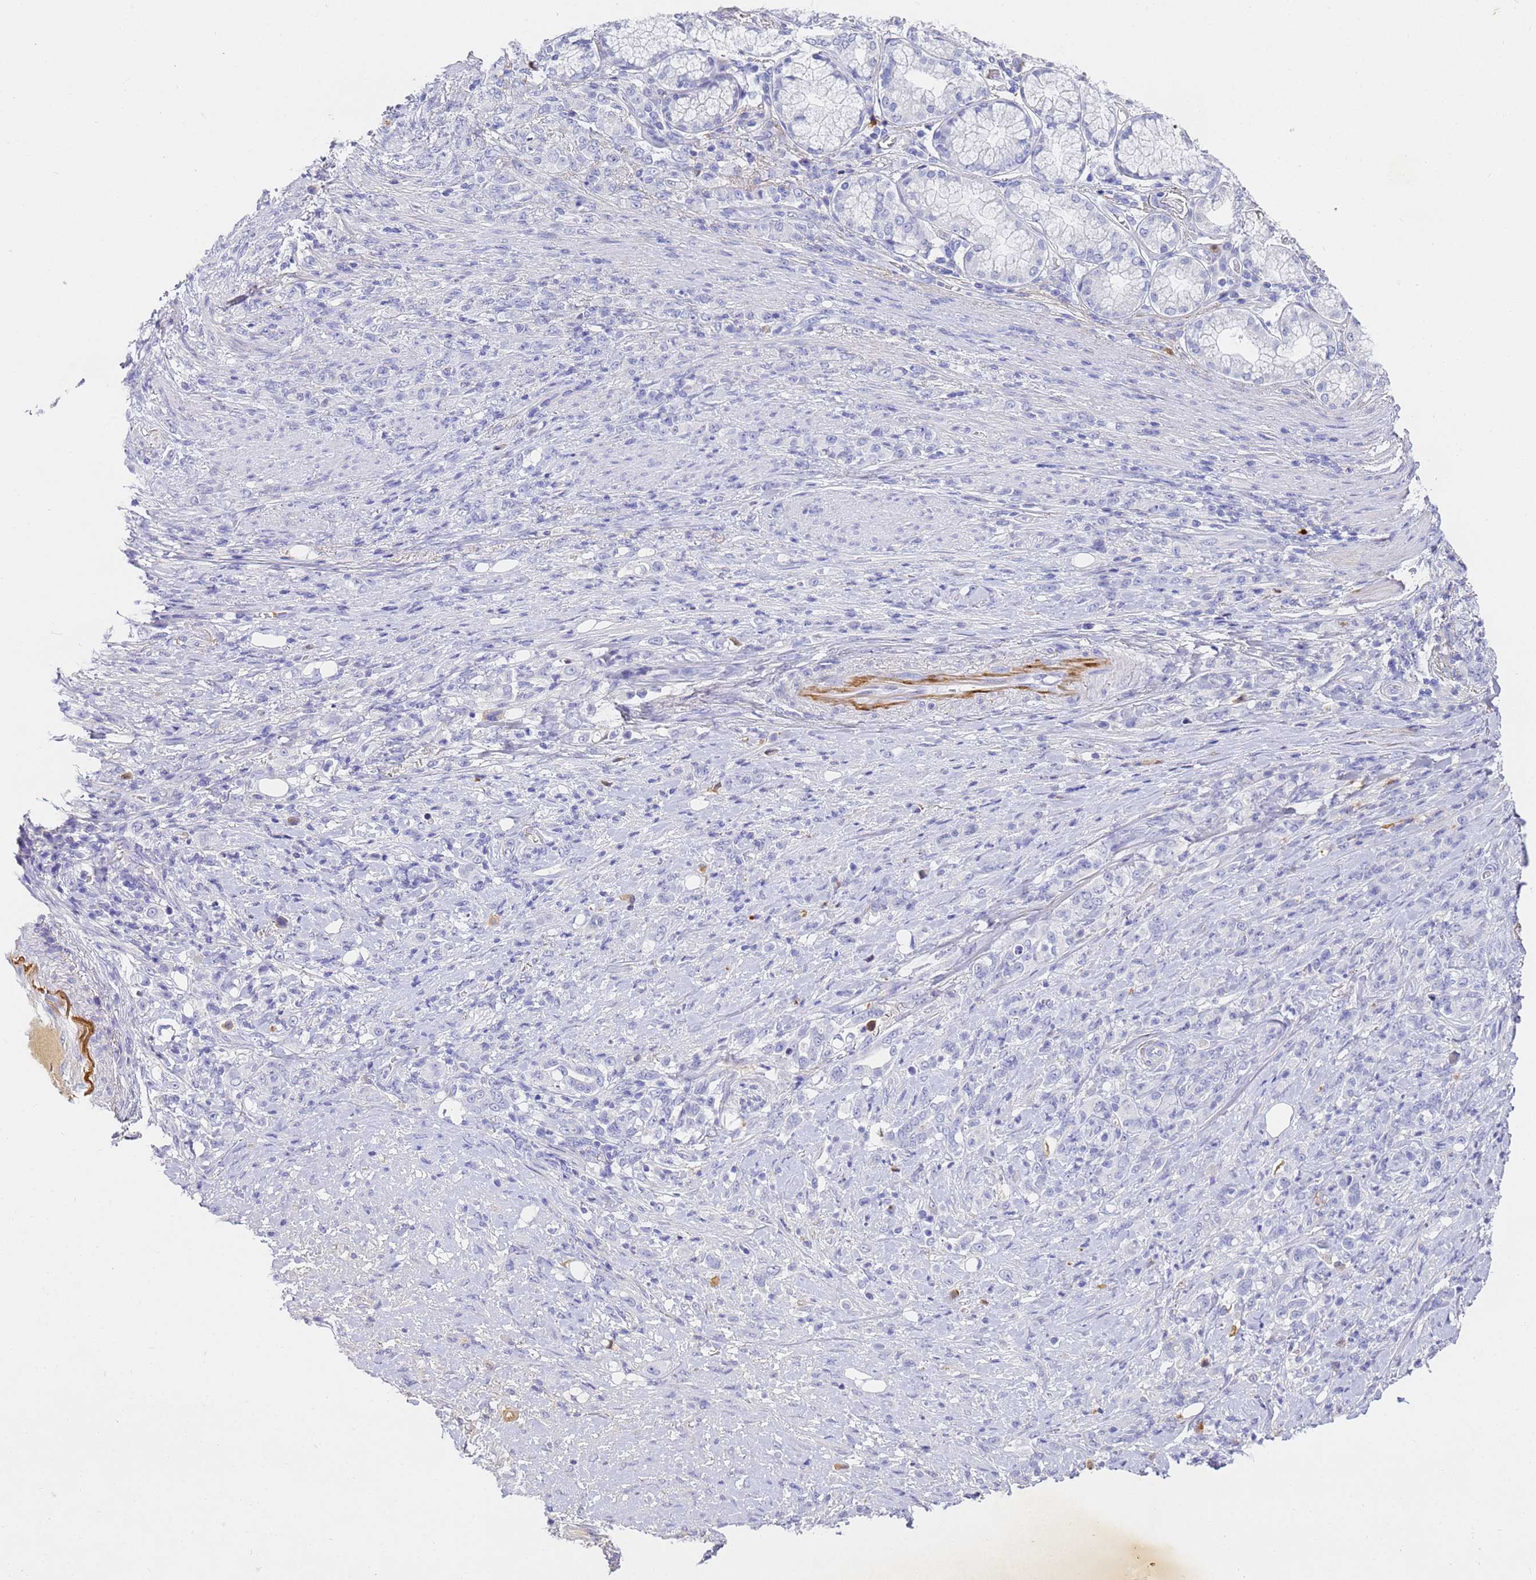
{"staining": {"intensity": "negative", "quantity": "none", "location": "none"}, "tissue": "stomach cancer", "cell_type": "Tumor cells", "image_type": "cancer", "snomed": [{"axis": "morphology", "description": "Adenocarcinoma, NOS"}, {"axis": "topography", "description": "Stomach"}], "caption": "DAB immunohistochemical staining of human stomach cancer (adenocarcinoma) displays no significant staining in tumor cells.", "gene": "CFHR2", "patient": {"sex": "female", "age": 79}}